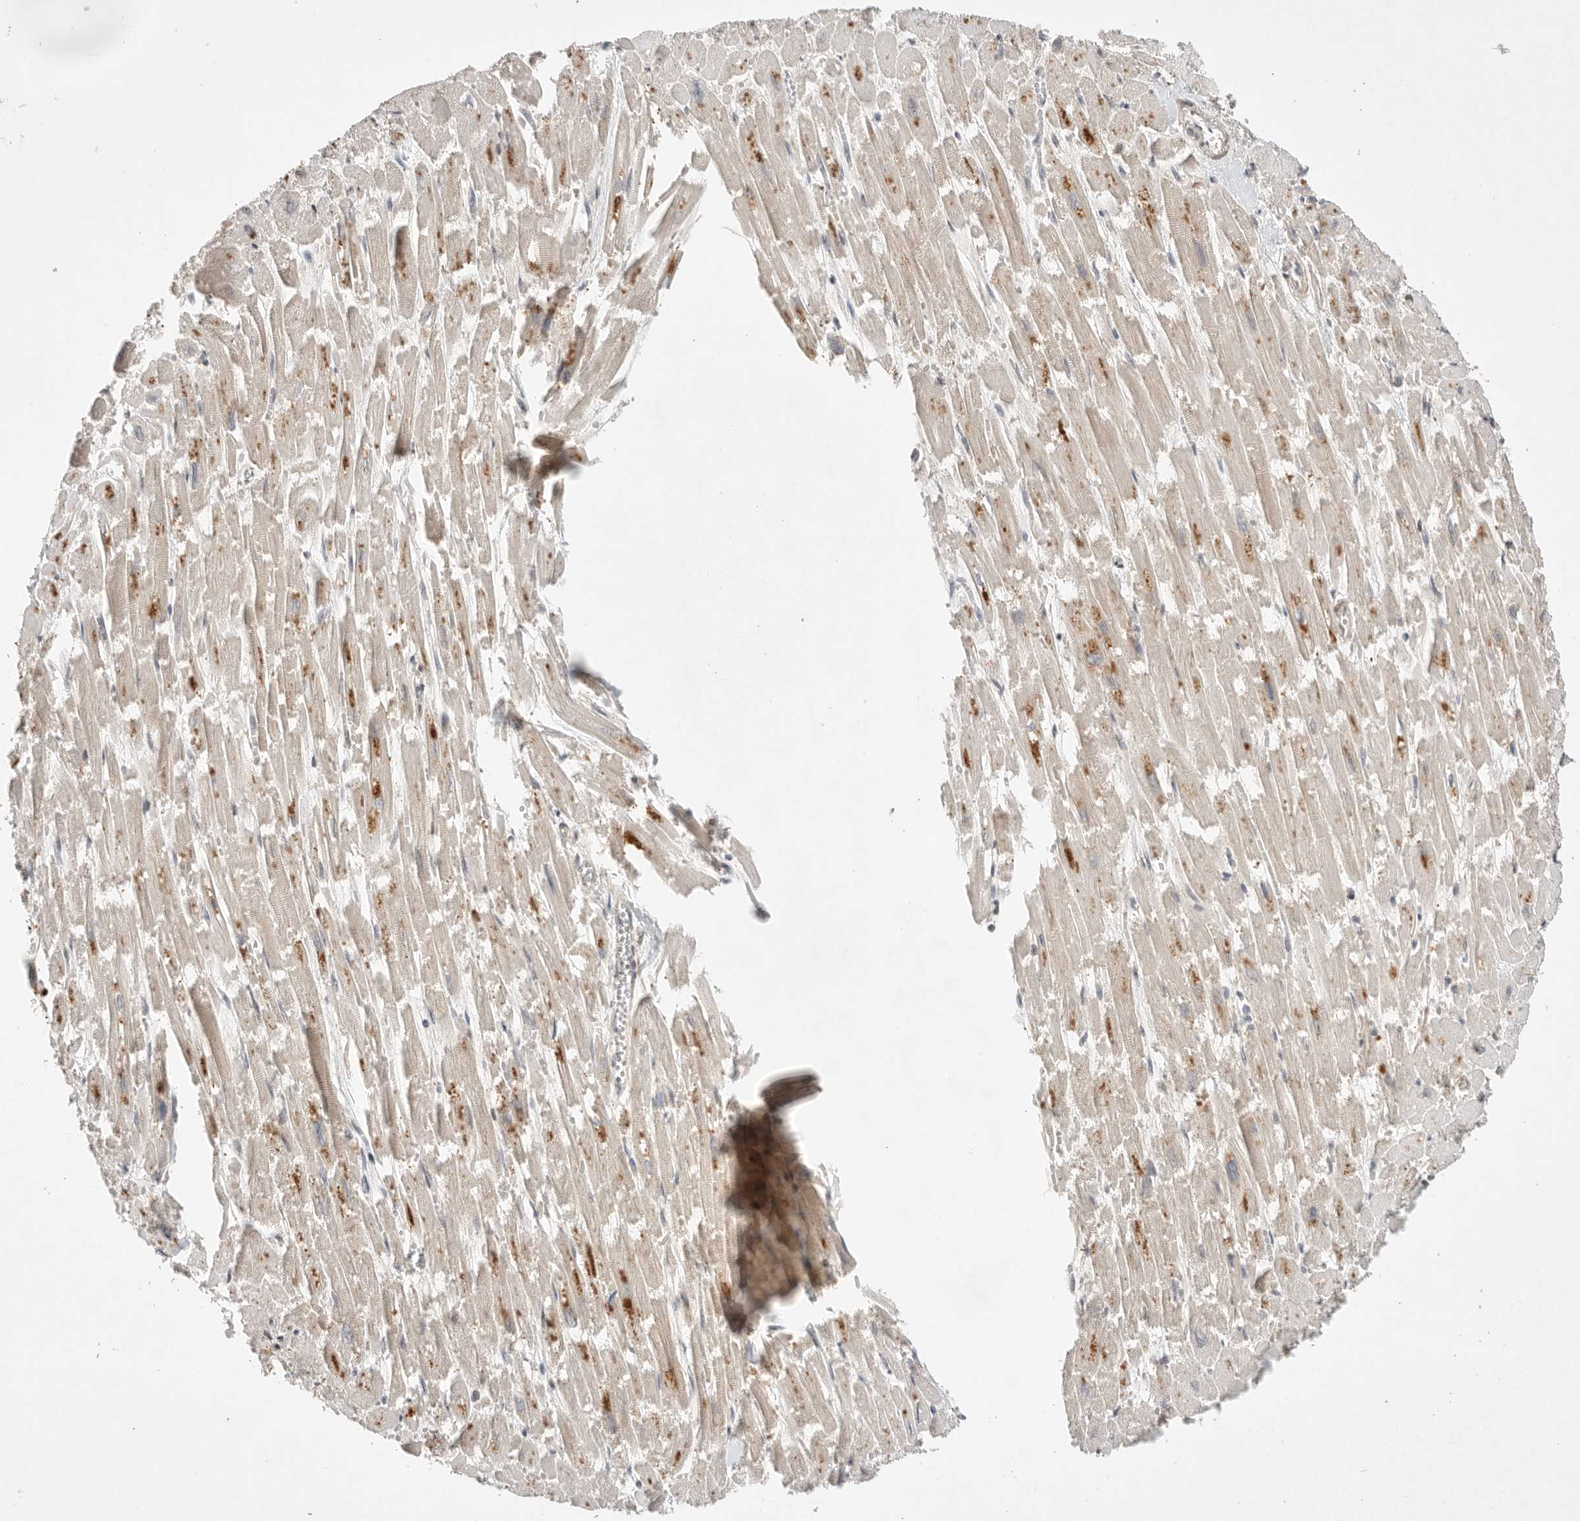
{"staining": {"intensity": "moderate", "quantity": "<25%", "location": "cytoplasmic/membranous"}, "tissue": "heart muscle", "cell_type": "Cardiomyocytes", "image_type": "normal", "snomed": [{"axis": "morphology", "description": "Normal tissue, NOS"}, {"axis": "topography", "description": "Heart"}], "caption": "Benign heart muscle demonstrates moderate cytoplasmic/membranous expression in about <25% of cardiomyocytes.", "gene": "LEMD3", "patient": {"sex": "male", "age": 54}}